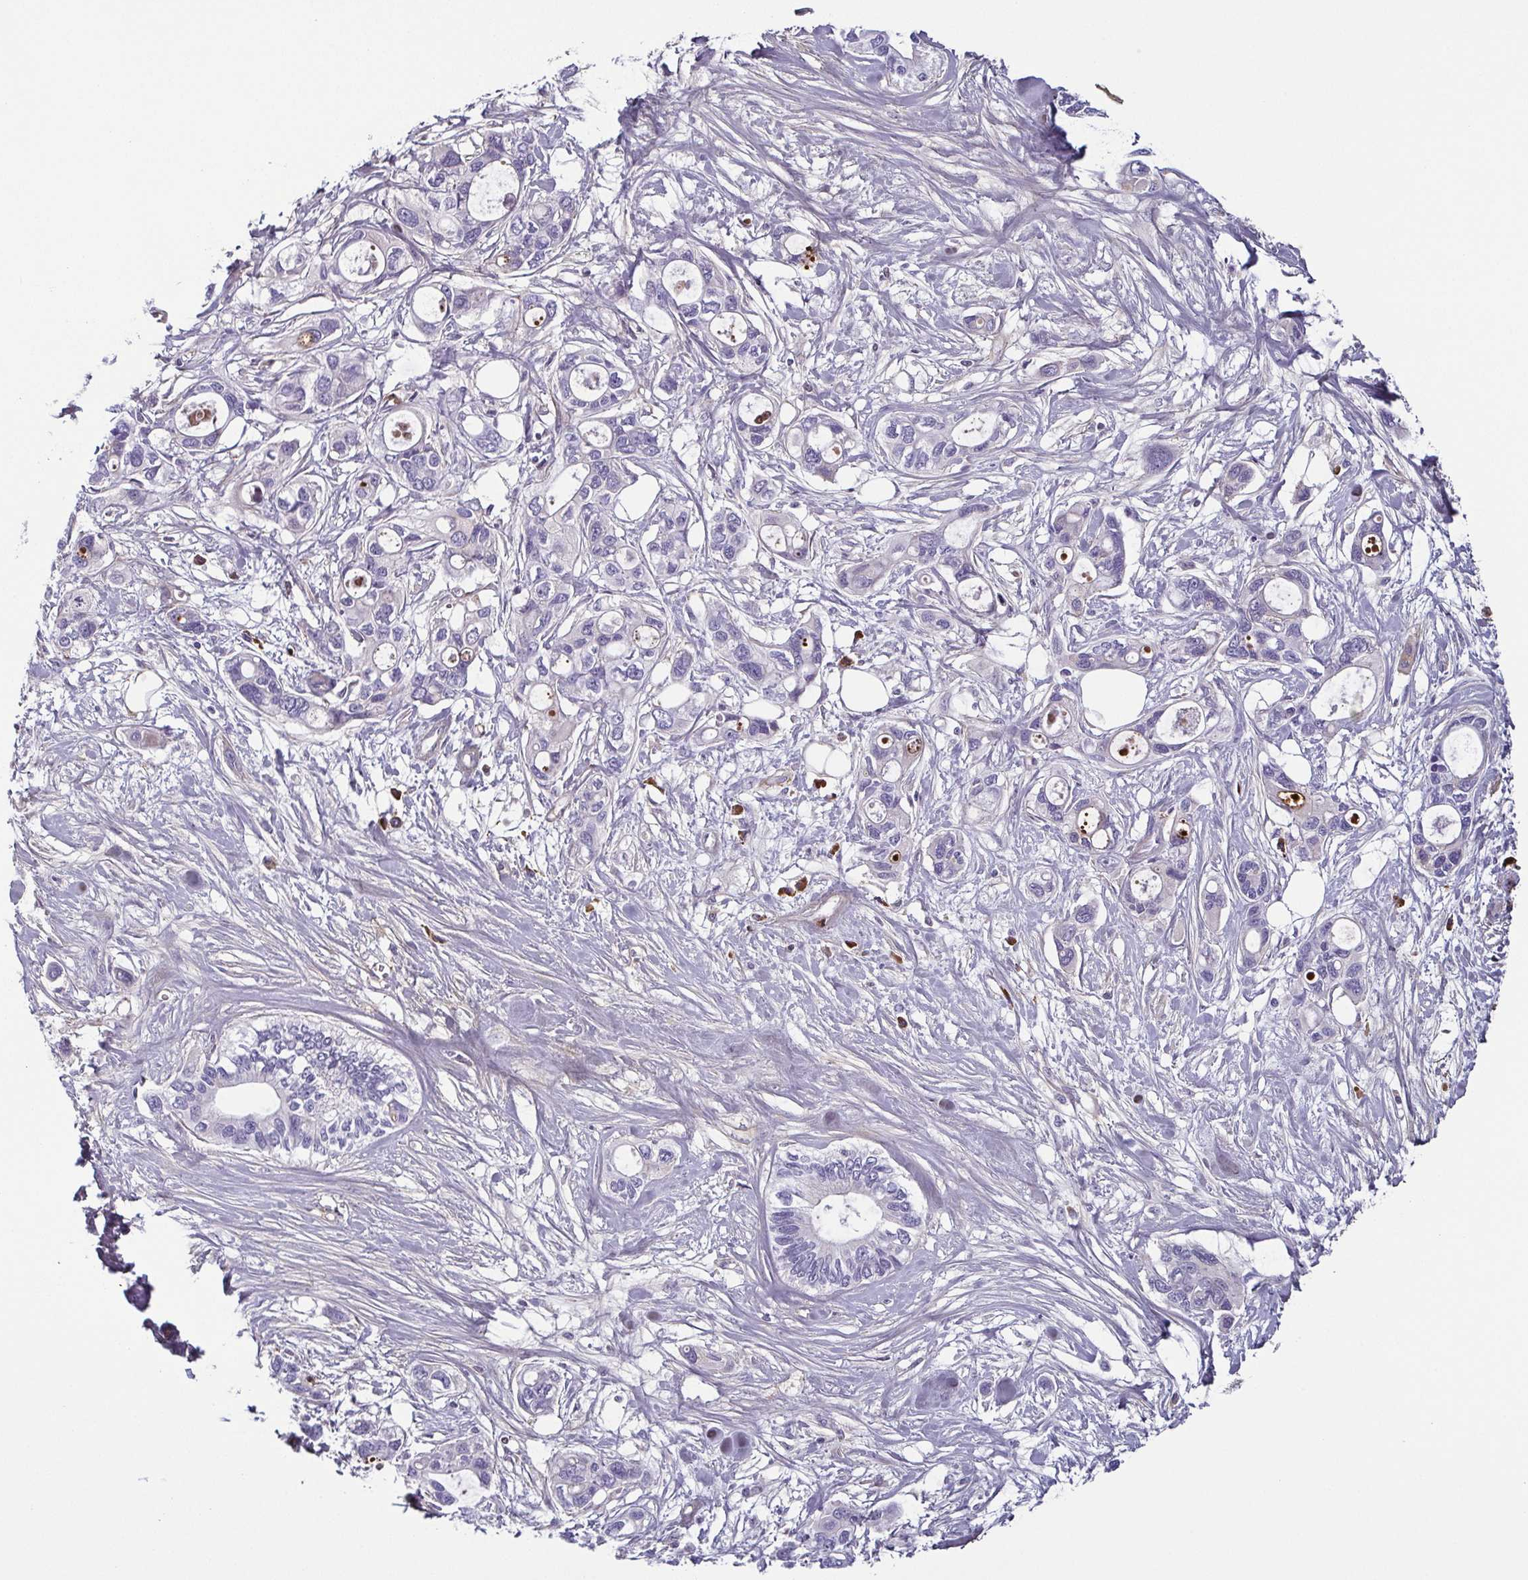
{"staining": {"intensity": "negative", "quantity": "none", "location": "none"}, "tissue": "pancreatic cancer", "cell_type": "Tumor cells", "image_type": "cancer", "snomed": [{"axis": "morphology", "description": "Adenocarcinoma, NOS"}, {"axis": "topography", "description": "Pancreas"}], "caption": "Immunohistochemistry (IHC) image of neoplastic tissue: pancreatic adenocarcinoma stained with DAB (3,3'-diaminobenzidine) displays no significant protein staining in tumor cells. (DAB immunohistochemistry (IHC) visualized using brightfield microscopy, high magnification).", "gene": "ECM1", "patient": {"sex": "male", "age": 60}}